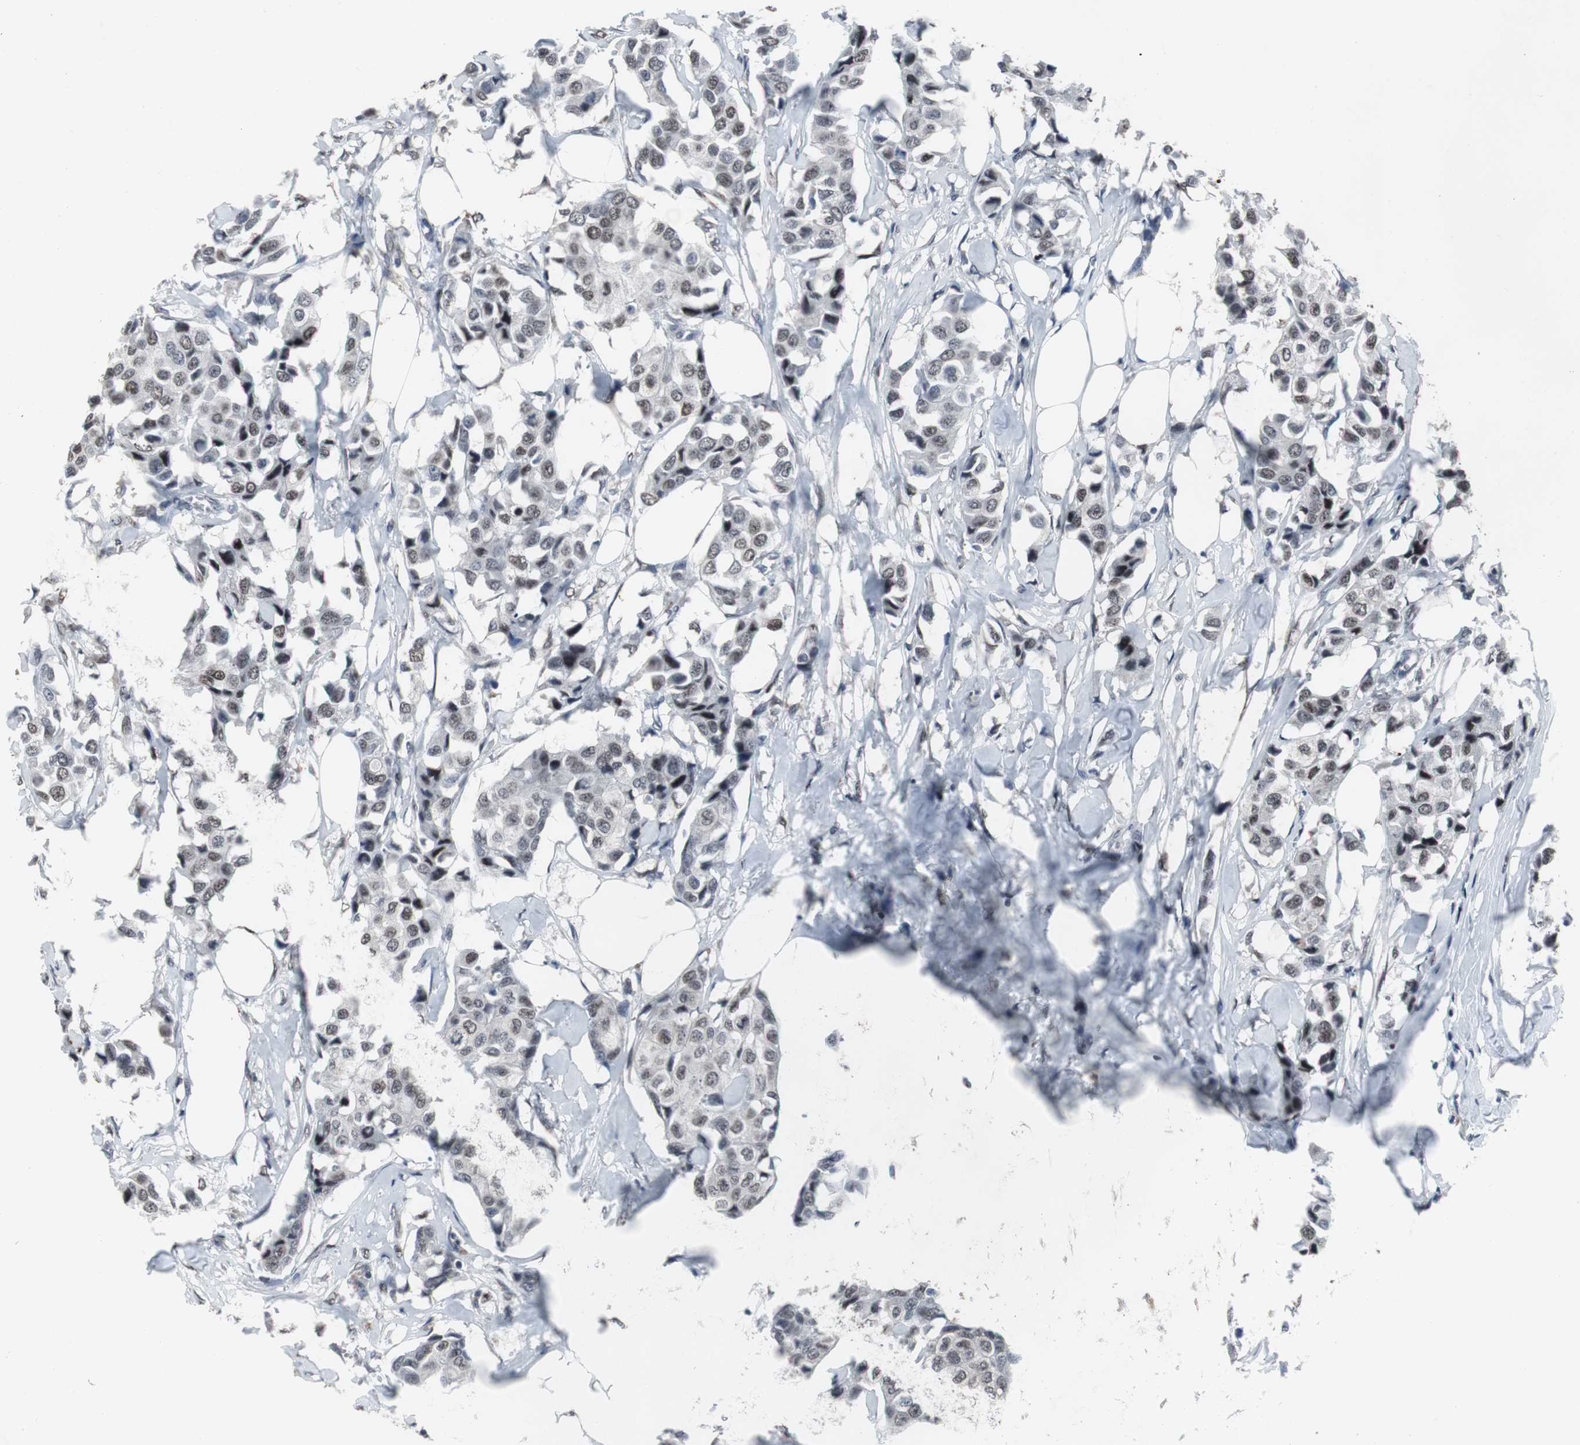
{"staining": {"intensity": "moderate", "quantity": ">75%", "location": "nuclear"}, "tissue": "breast cancer", "cell_type": "Tumor cells", "image_type": "cancer", "snomed": [{"axis": "morphology", "description": "Duct carcinoma"}, {"axis": "topography", "description": "Breast"}], "caption": "Infiltrating ductal carcinoma (breast) stained for a protein demonstrates moderate nuclear positivity in tumor cells.", "gene": "FOXP4", "patient": {"sex": "female", "age": 80}}